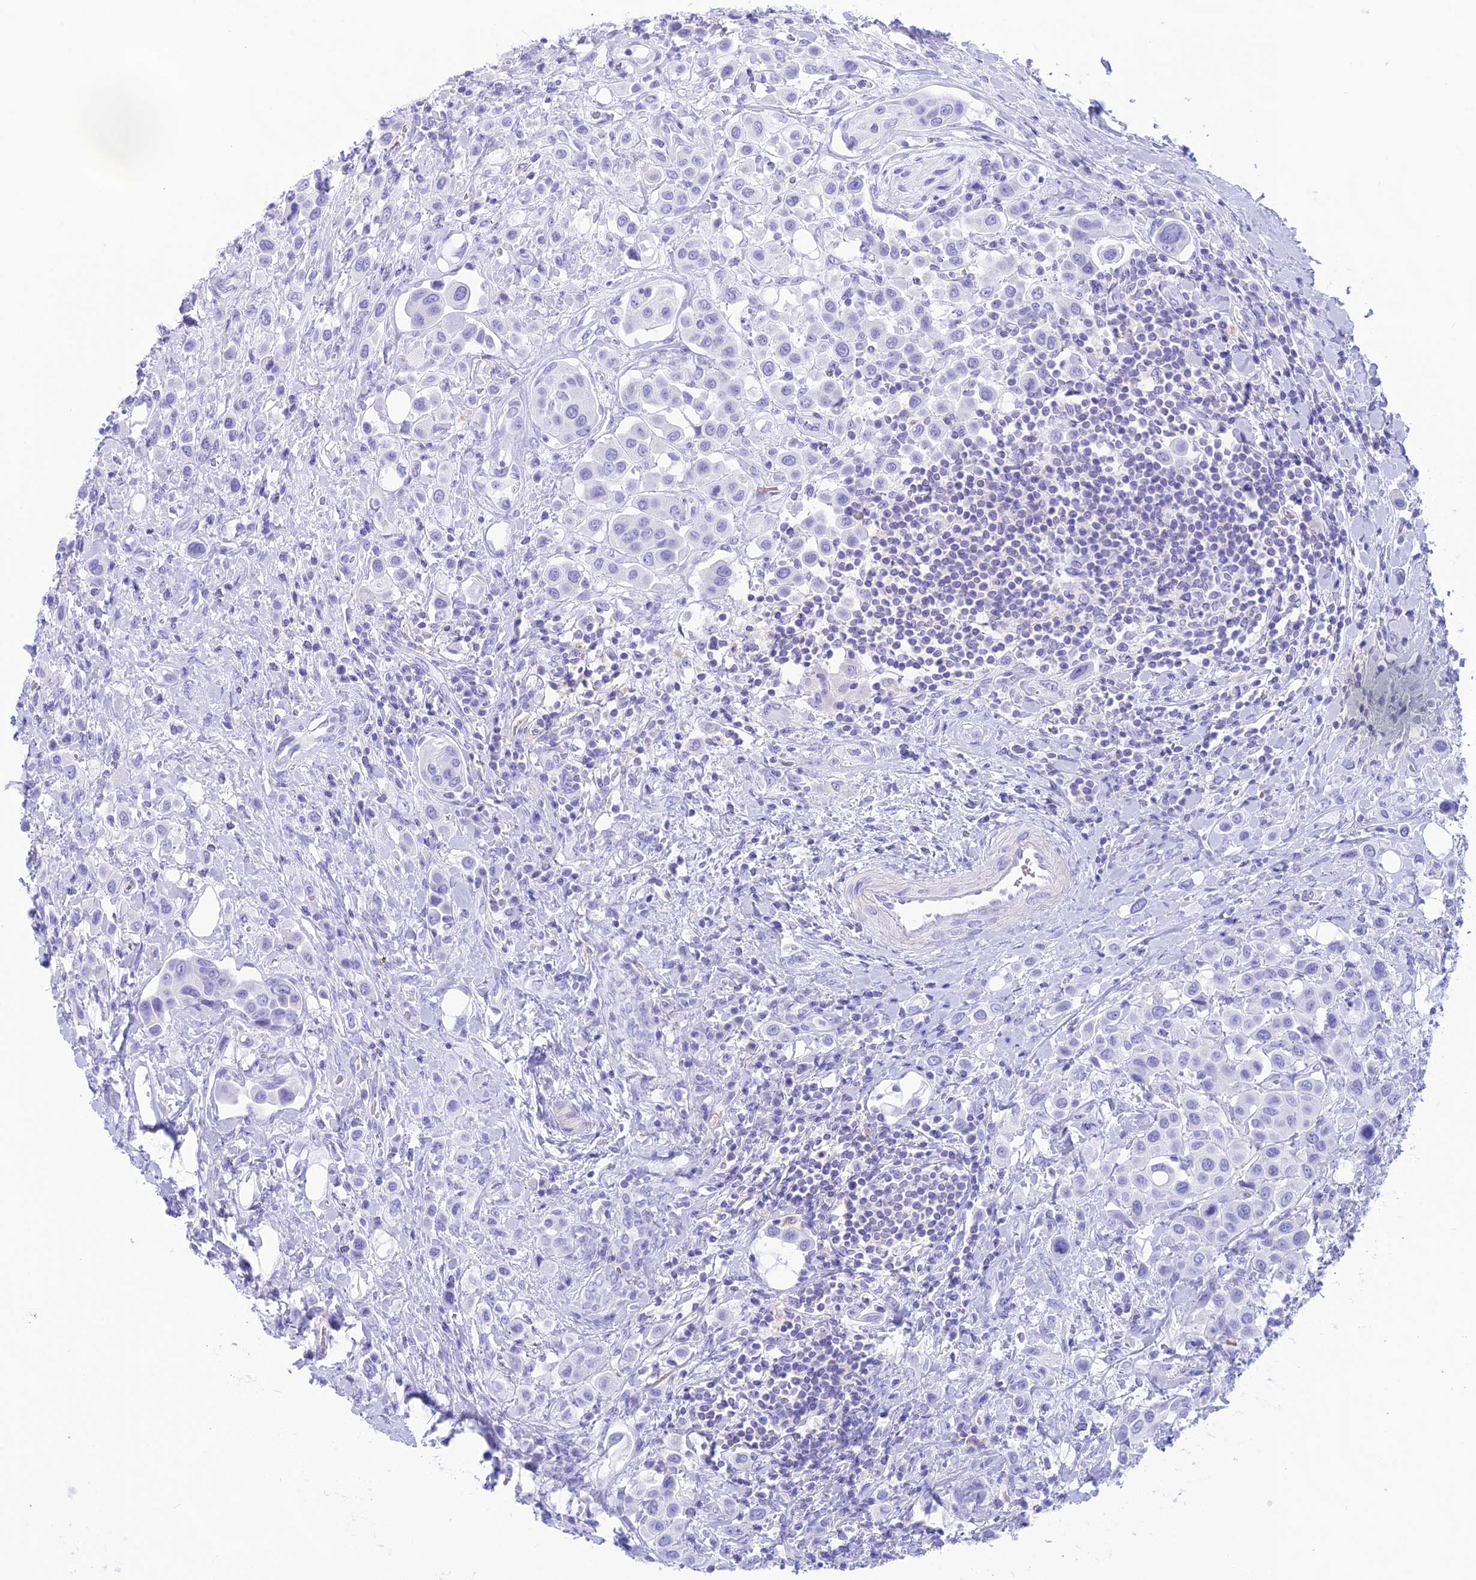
{"staining": {"intensity": "negative", "quantity": "none", "location": "none"}, "tissue": "urothelial cancer", "cell_type": "Tumor cells", "image_type": "cancer", "snomed": [{"axis": "morphology", "description": "Urothelial carcinoma, High grade"}, {"axis": "topography", "description": "Urinary bladder"}], "caption": "A high-resolution histopathology image shows immunohistochemistry (IHC) staining of high-grade urothelial carcinoma, which demonstrates no significant expression in tumor cells.", "gene": "GLYATL1", "patient": {"sex": "male", "age": 50}}